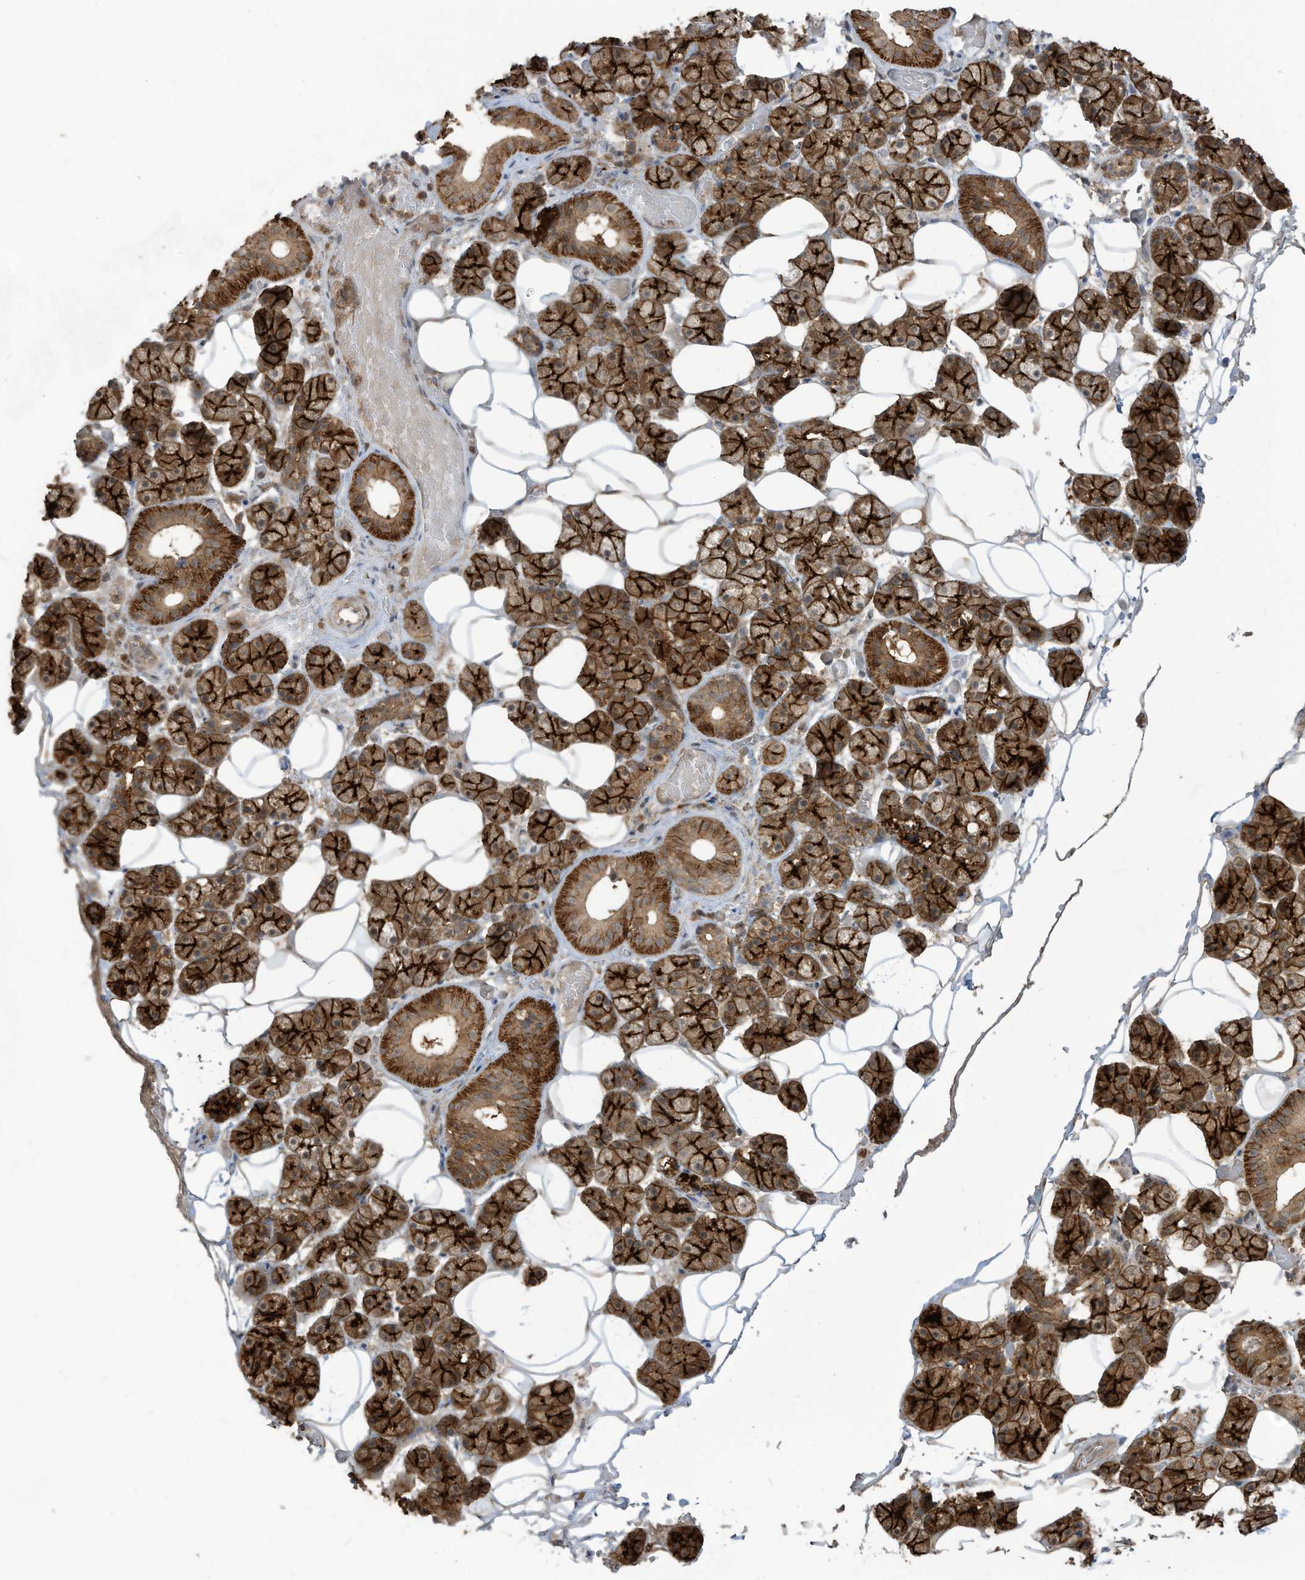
{"staining": {"intensity": "strong", "quantity": ">75%", "location": "cytoplasmic/membranous"}, "tissue": "salivary gland", "cell_type": "Glandular cells", "image_type": "normal", "snomed": [{"axis": "morphology", "description": "Normal tissue, NOS"}, {"axis": "topography", "description": "Salivary gland"}], "caption": "Brown immunohistochemical staining in benign salivary gland reveals strong cytoplasmic/membranous staining in about >75% of glandular cells.", "gene": "CARF", "patient": {"sex": "female", "age": 33}}